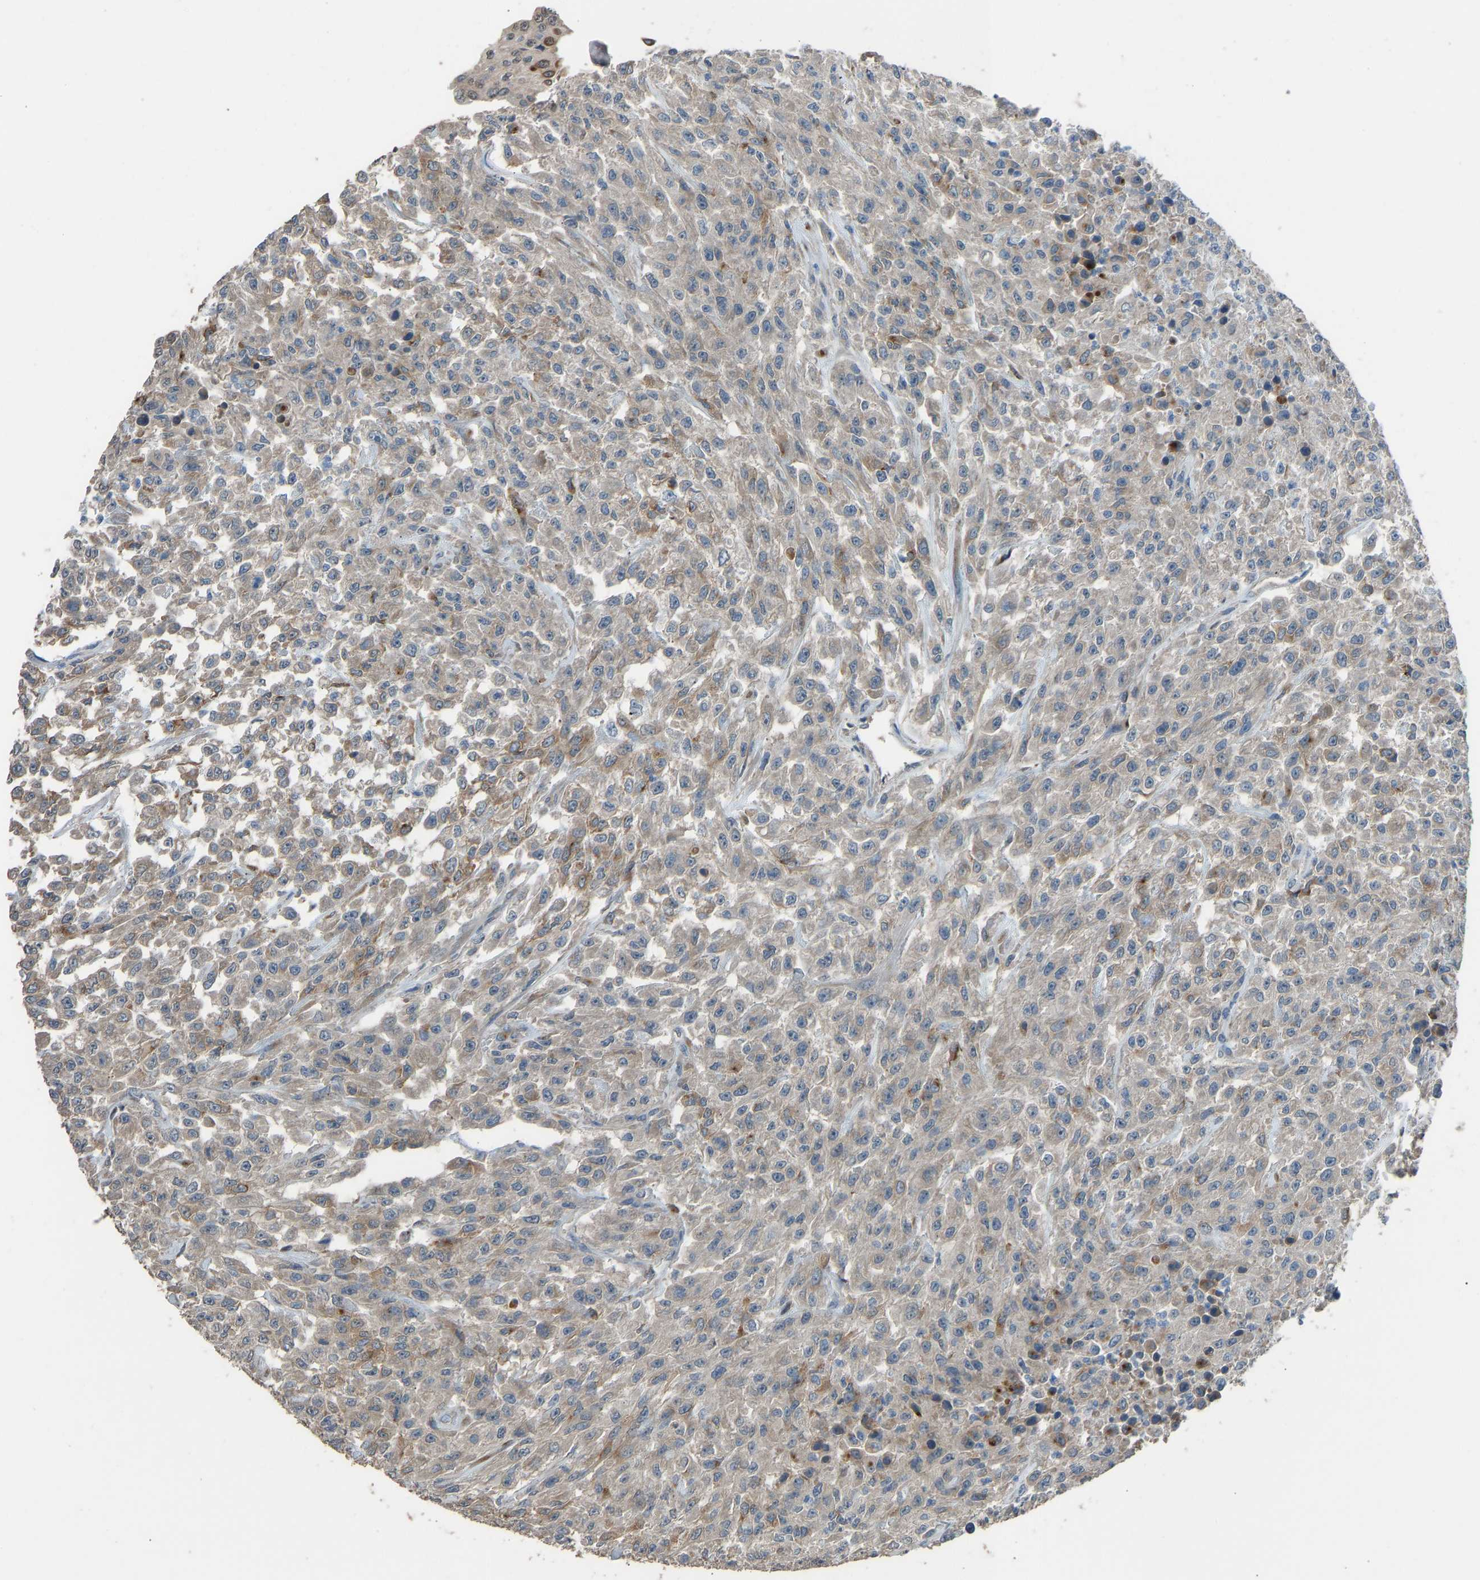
{"staining": {"intensity": "weak", "quantity": ">75%", "location": "cytoplasmic/membranous"}, "tissue": "urothelial cancer", "cell_type": "Tumor cells", "image_type": "cancer", "snomed": [{"axis": "morphology", "description": "Urothelial carcinoma, High grade"}, {"axis": "topography", "description": "Urinary bladder"}], "caption": "Immunohistochemical staining of high-grade urothelial carcinoma reveals weak cytoplasmic/membranous protein positivity in approximately >75% of tumor cells.", "gene": "SLC43A1", "patient": {"sex": "male", "age": 46}}